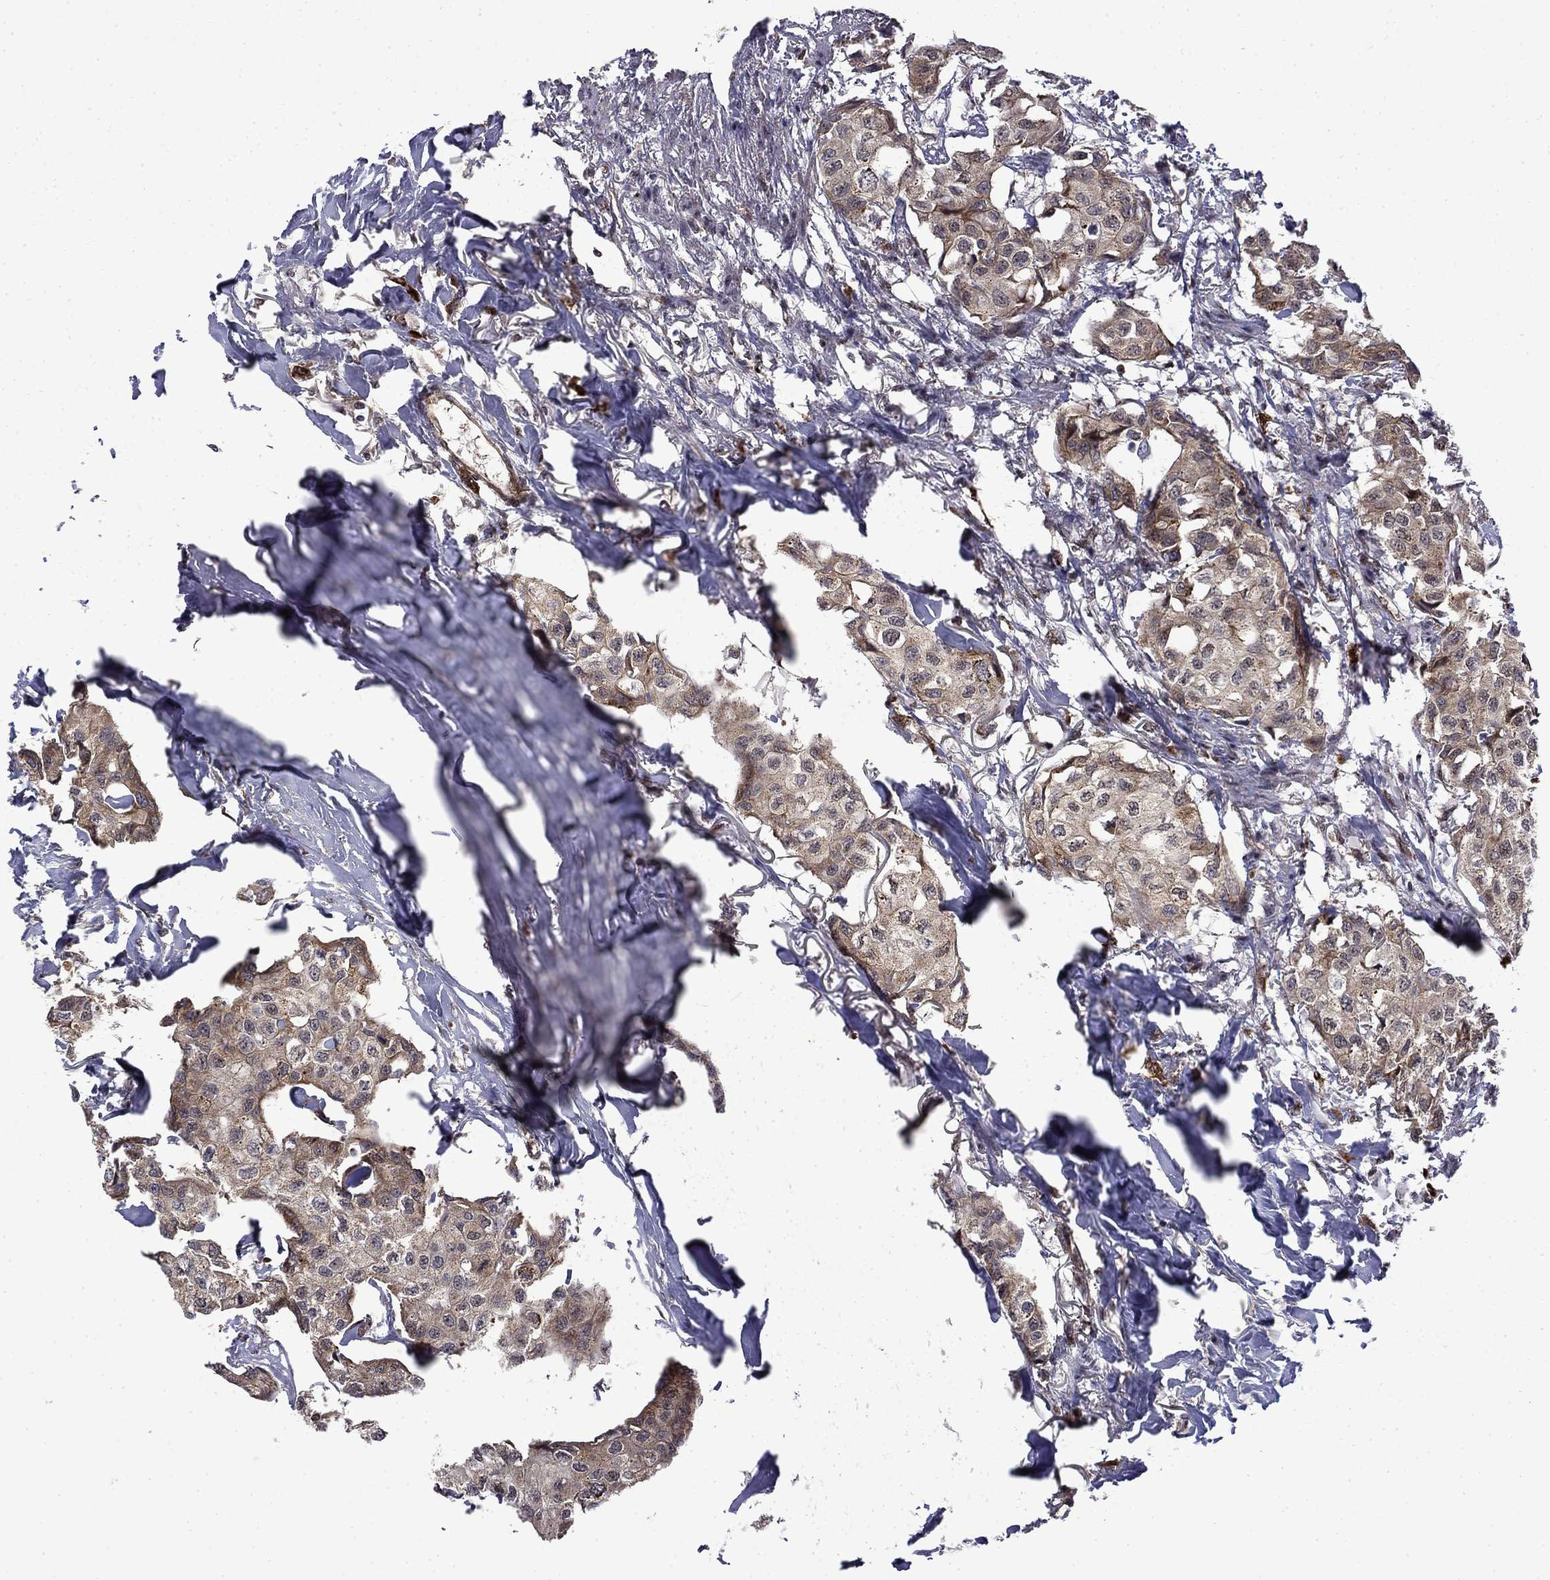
{"staining": {"intensity": "weak", "quantity": ">75%", "location": "cytoplasmic/membranous"}, "tissue": "breast cancer", "cell_type": "Tumor cells", "image_type": "cancer", "snomed": [{"axis": "morphology", "description": "Duct carcinoma"}, {"axis": "topography", "description": "Breast"}], "caption": "A brown stain shows weak cytoplasmic/membranous staining of a protein in breast cancer (invasive ductal carcinoma) tumor cells. The staining is performed using DAB (3,3'-diaminobenzidine) brown chromogen to label protein expression. The nuclei are counter-stained blue using hematoxylin.", "gene": "KPNA3", "patient": {"sex": "female", "age": 80}}